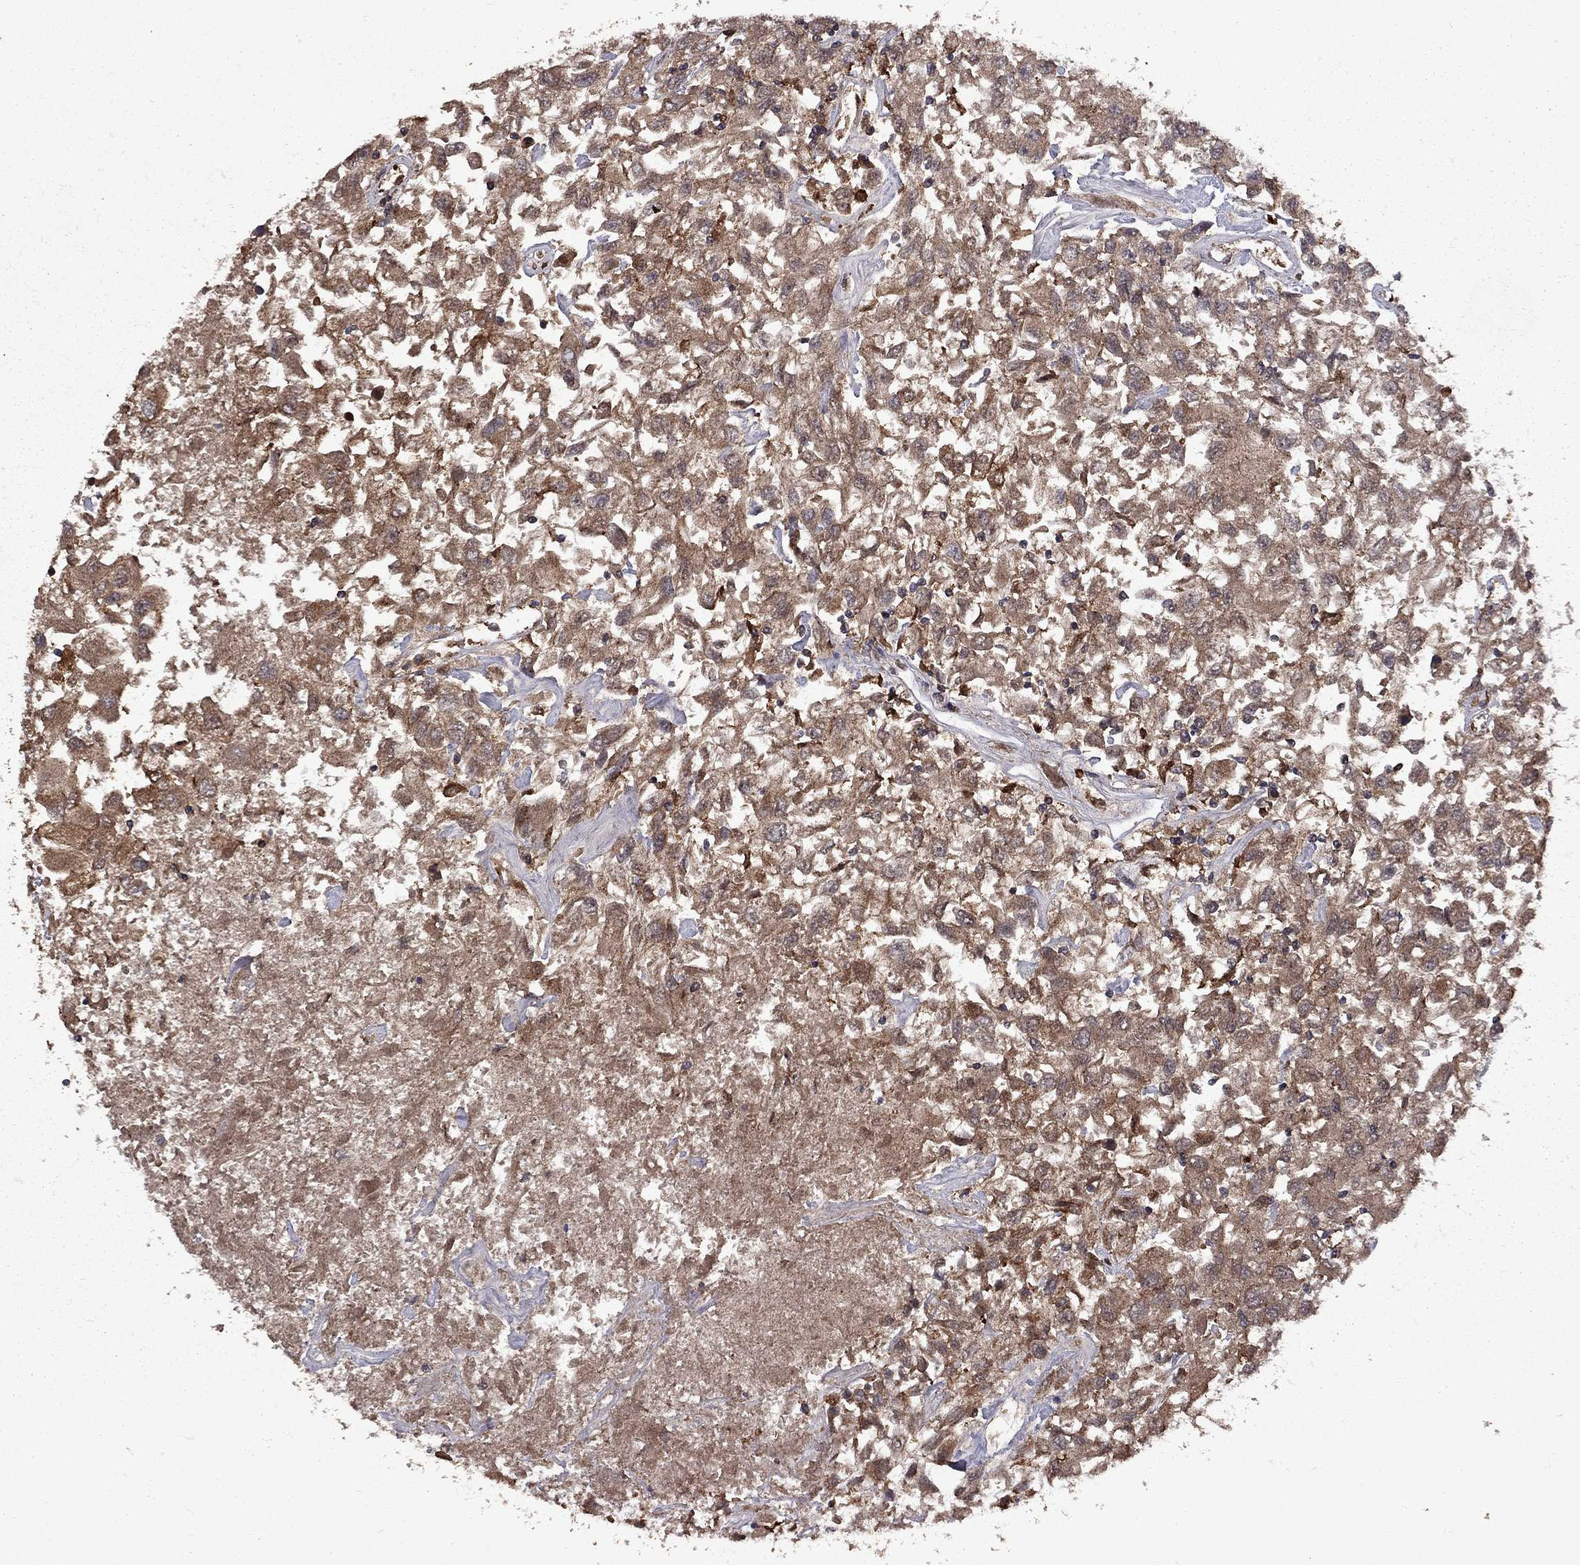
{"staining": {"intensity": "strong", "quantity": ">75%", "location": "cytoplasmic/membranous"}, "tissue": "renal cancer", "cell_type": "Tumor cells", "image_type": "cancer", "snomed": [{"axis": "morphology", "description": "Adenocarcinoma, NOS"}, {"axis": "topography", "description": "Kidney"}], "caption": "This photomicrograph reveals renal cancer stained with IHC to label a protein in brown. The cytoplasmic/membranous of tumor cells show strong positivity for the protein. Nuclei are counter-stained blue.", "gene": "IPP", "patient": {"sex": "female", "age": 76}}